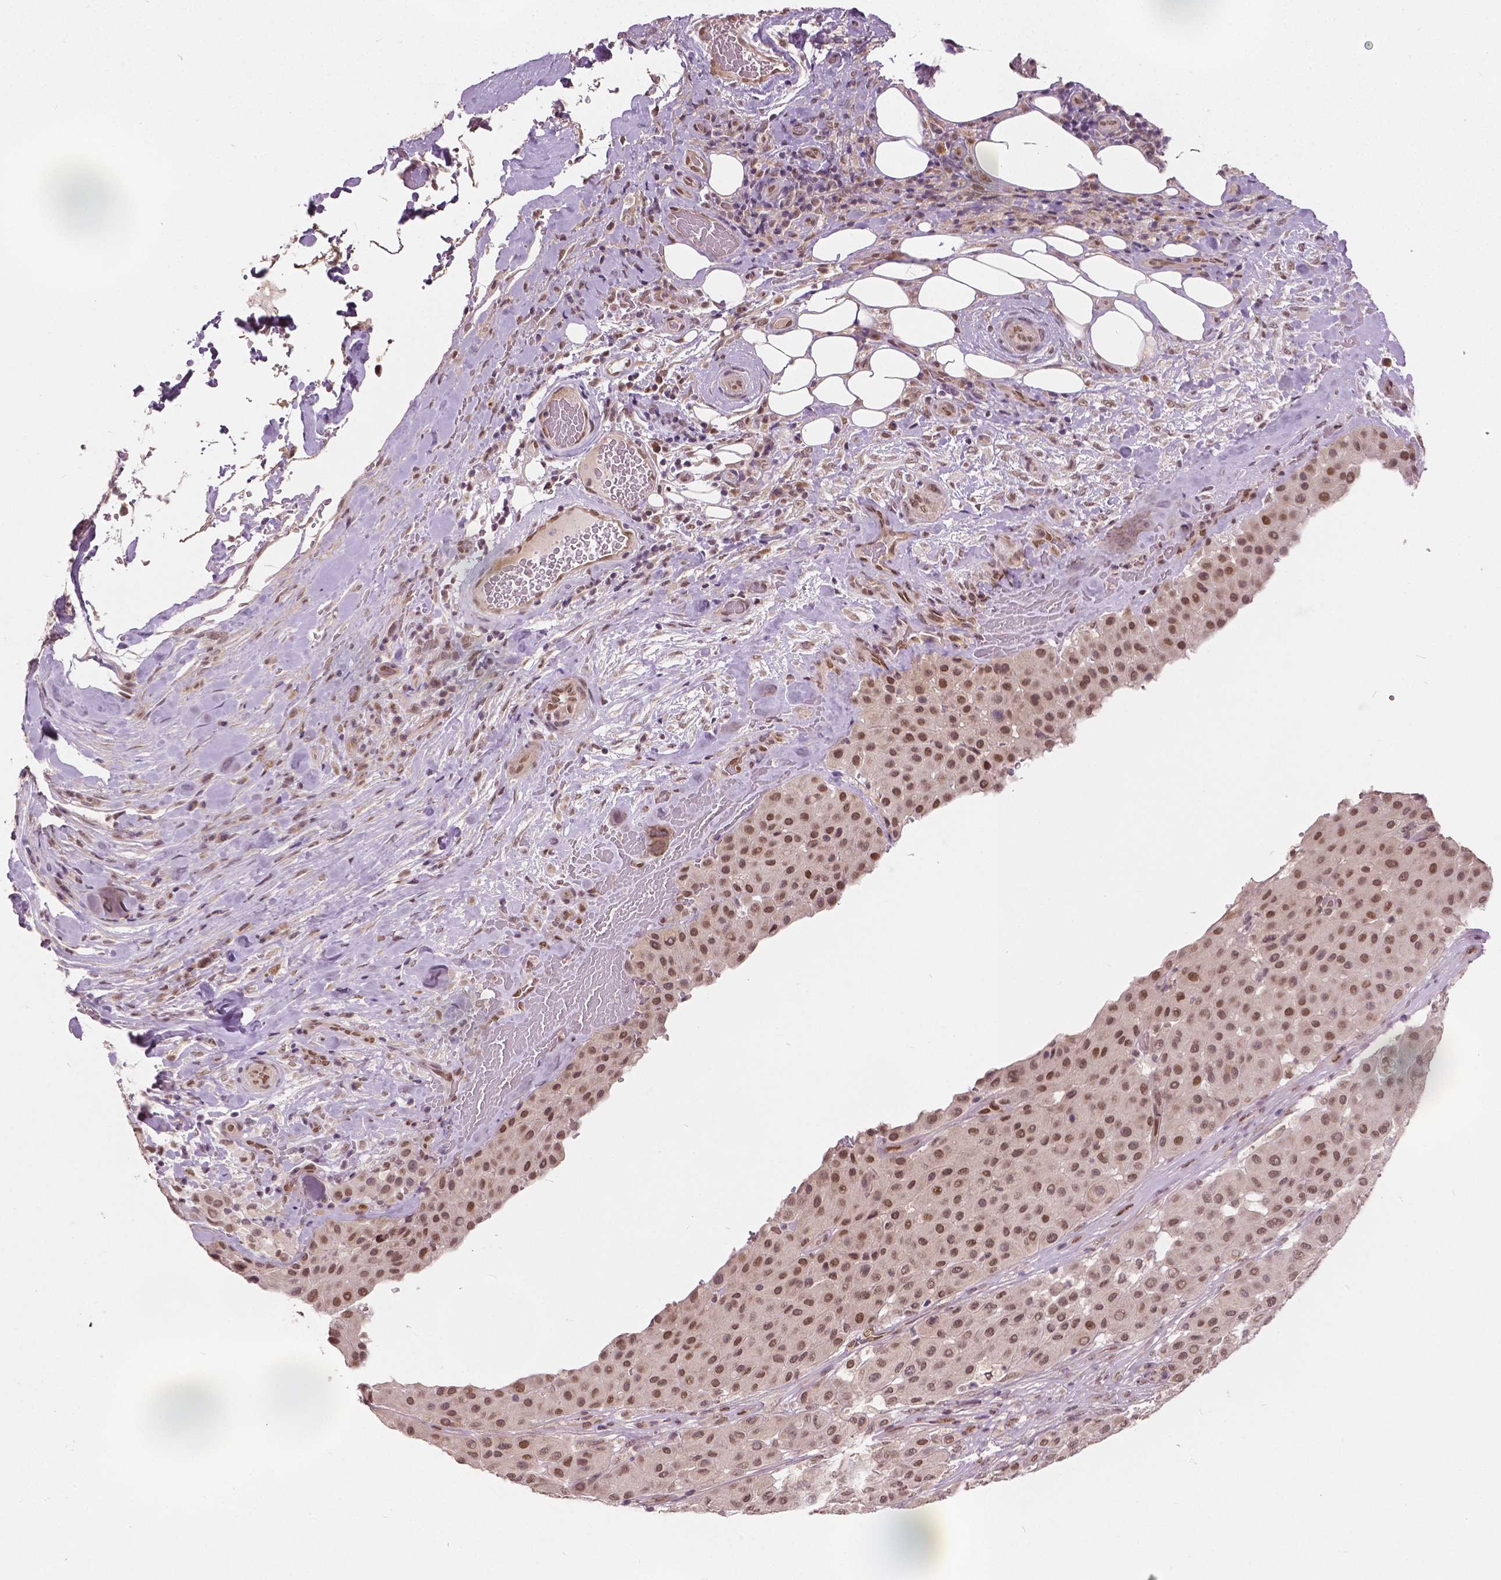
{"staining": {"intensity": "moderate", "quantity": ">75%", "location": "nuclear"}, "tissue": "melanoma", "cell_type": "Tumor cells", "image_type": "cancer", "snomed": [{"axis": "morphology", "description": "Malignant melanoma, Metastatic site"}, {"axis": "topography", "description": "Smooth muscle"}], "caption": "An image showing moderate nuclear staining in approximately >75% of tumor cells in melanoma, as visualized by brown immunohistochemical staining.", "gene": "HMBOX1", "patient": {"sex": "male", "age": 41}}